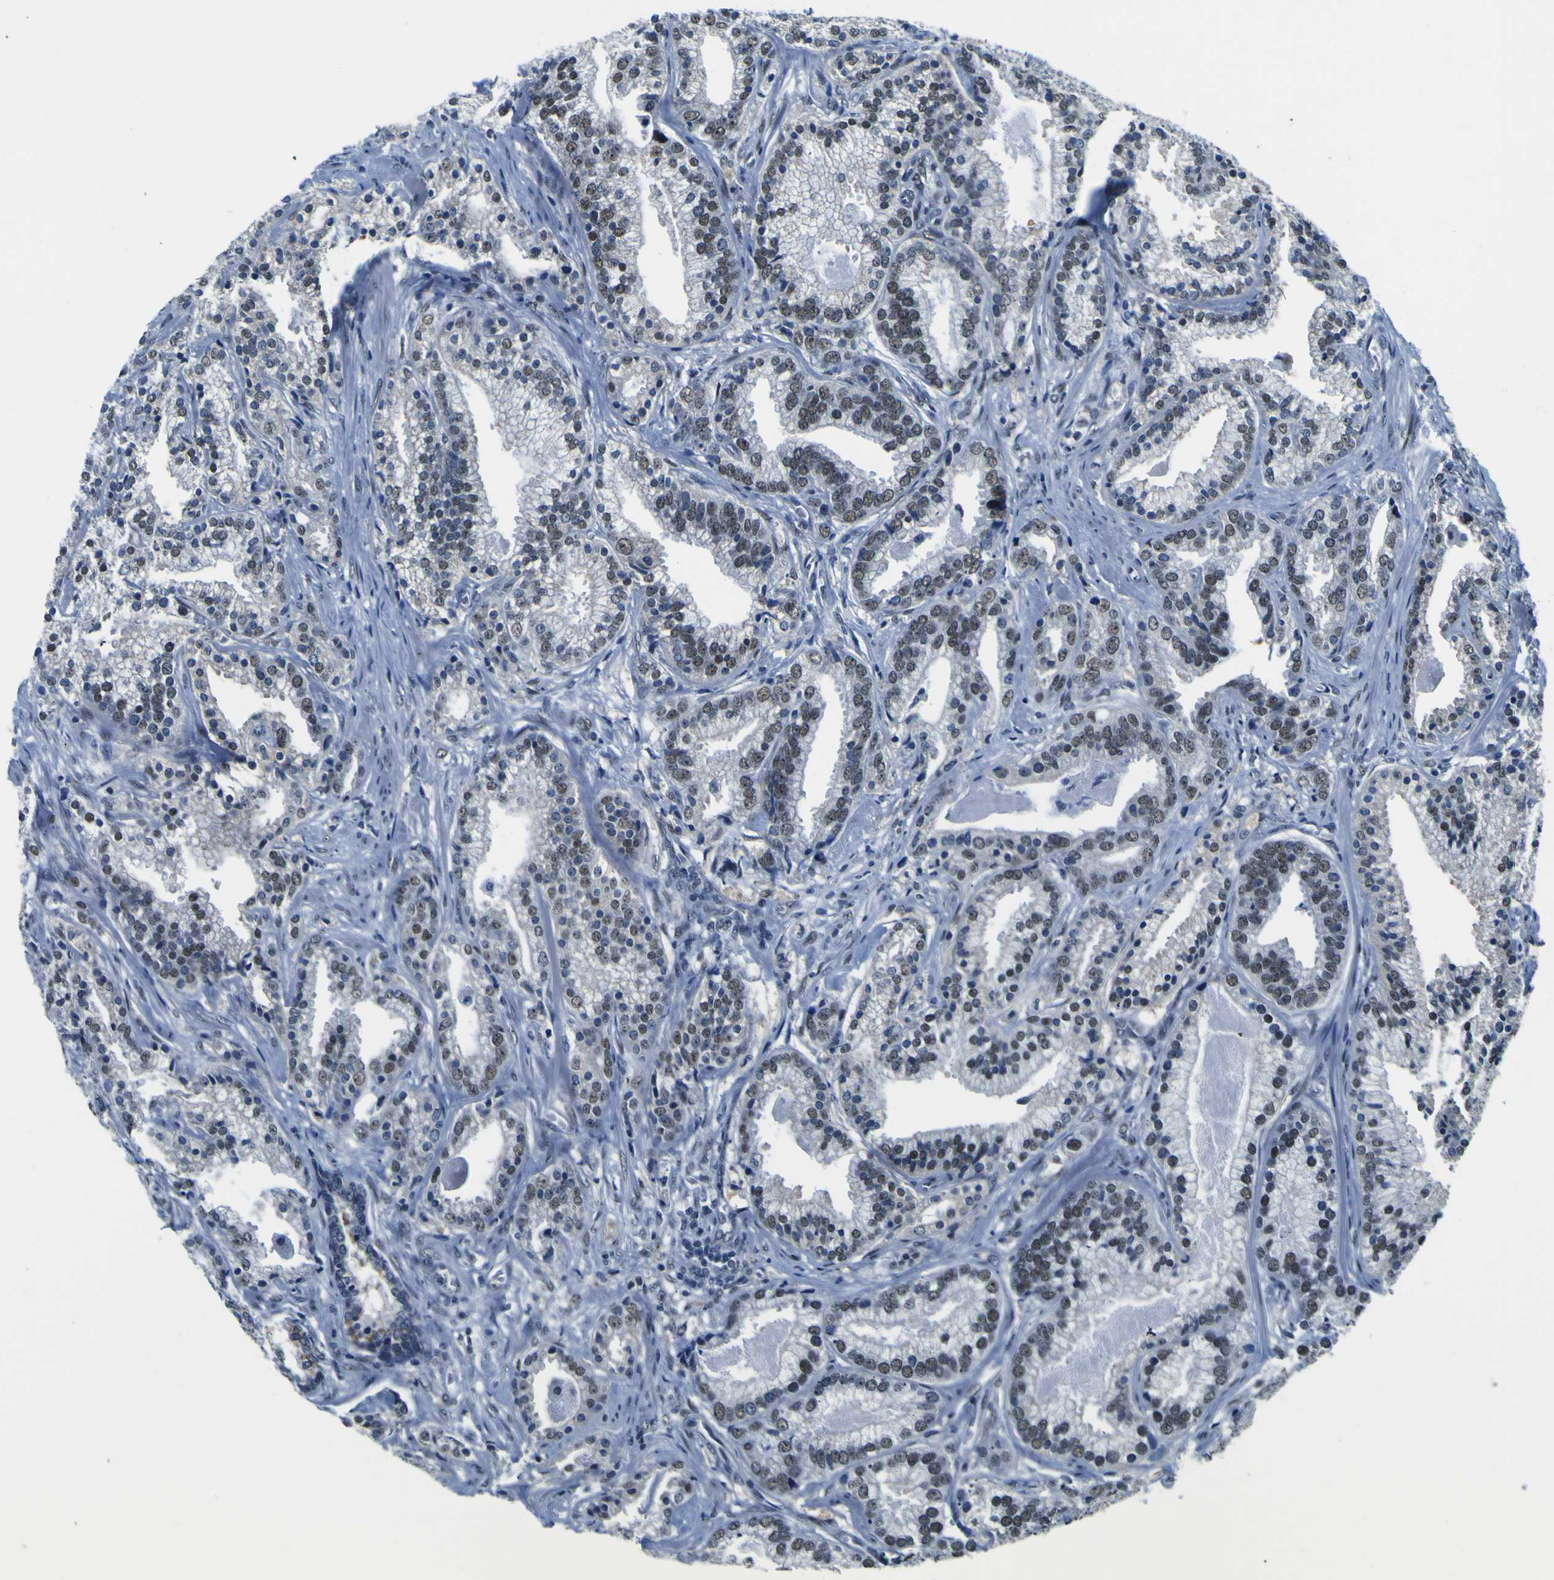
{"staining": {"intensity": "moderate", "quantity": "<25%", "location": "nuclear"}, "tissue": "prostate cancer", "cell_type": "Tumor cells", "image_type": "cancer", "snomed": [{"axis": "morphology", "description": "Adenocarcinoma, Low grade"}, {"axis": "topography", "description": "Prostate"}], "caption": "Immunohistochemical staining of human prostate cancer (low-grade adenocarcinoma) demonstrates low levels of moderate nuclear protein expression in approximately <25% of tumor cells. The staining was performed using DAB (3,3'-diaminobenzidine) to visualize the protein expression in brown, while the nuclei were stained in blue with hematoxylin (Magnification: 20x).", "gene": "CUL4B", "patient": {"sex": "male", "age": 59}}